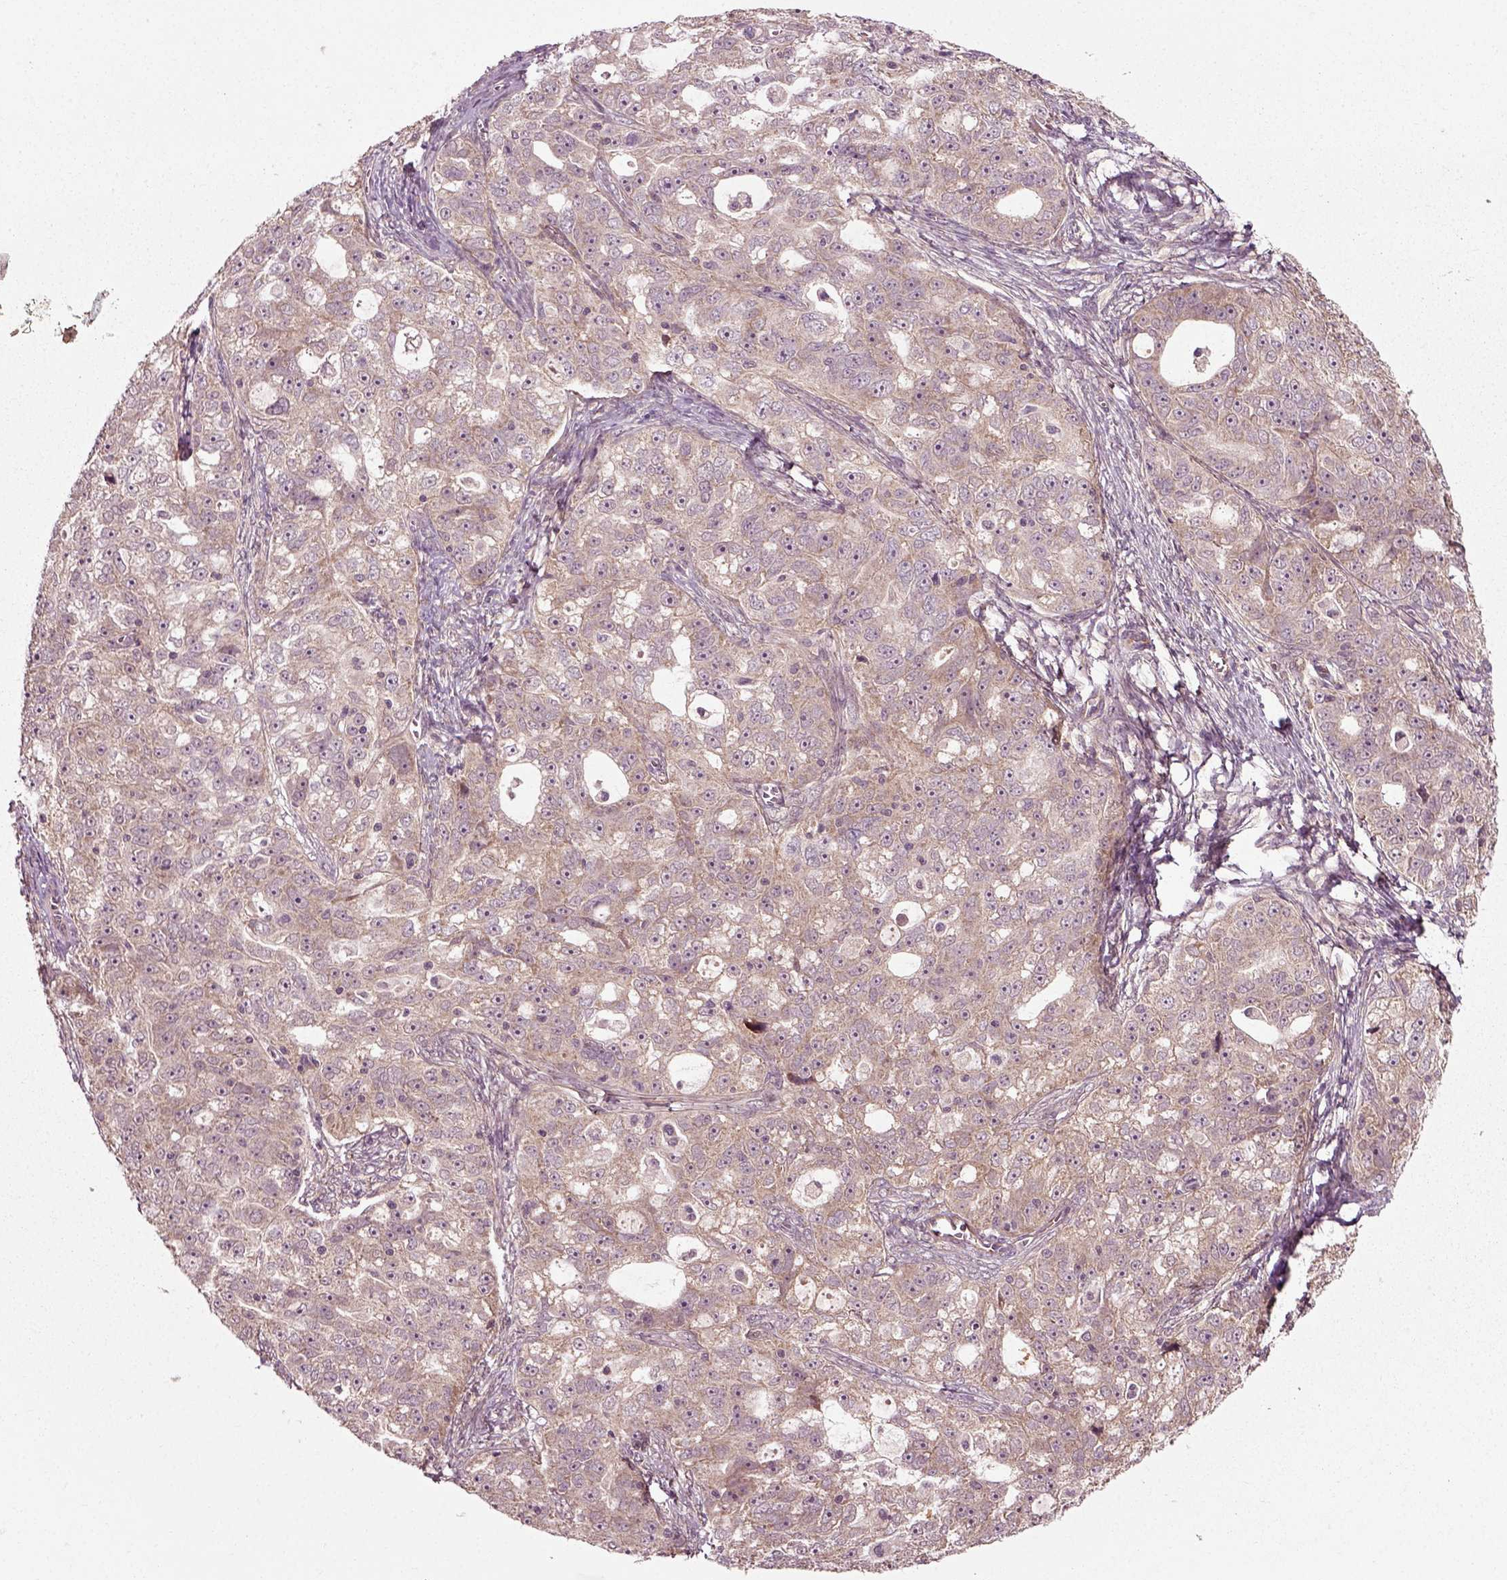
{"staining": {"intensity": "weak", "quantity": "25%-75%", "location": "cytoplasmic/membranous"}, "tissue": "ovarian cancer", "cell_type": "Tumor cells", "image_type": "cancer", "snomed": [{"axis": "morphology", "description": "Cystadenocarcinoma, serous, NOS"}, {"axis": "topography", "description": "Ovary"}], "caption": "Immunohistochemistry (DAB (3,3'-diaminobenzidine)) staining of ovarian cancer exhibits weak cytoplasmic/membranous protein positivity in about 25%-75% of tumor cells.", "gene": "PLCD3", "patient": {"sex": "female", "age": 51}}